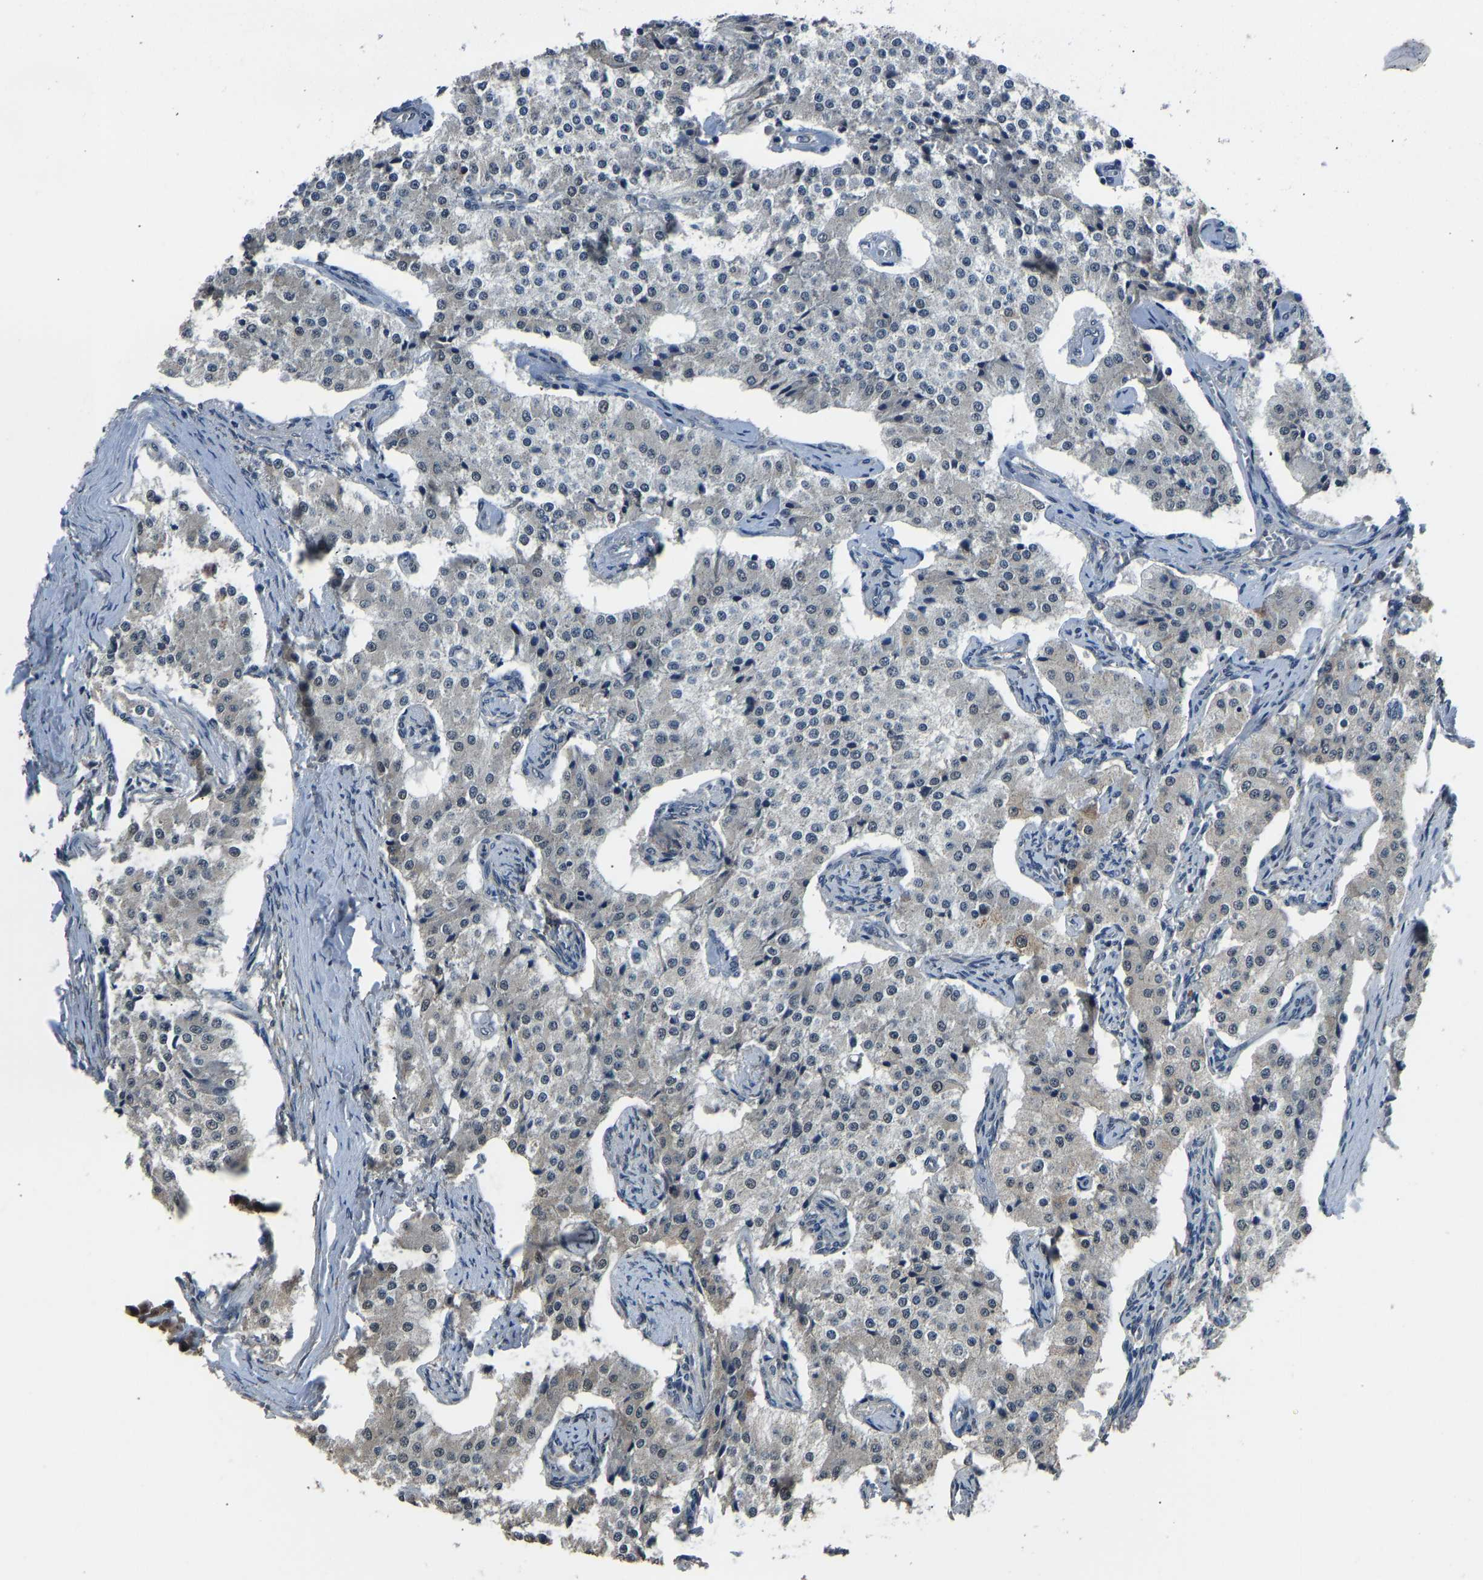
{"staining": {"intensity": "negative", "quantity": "none", "location": "none"}, "tissue": "carcinoid", "cell_type": "Tumor cells", "image_type": "cancer", "snomed": [{"axis": "morphology", "description": "Carcinoid, malignant, NOS"}, {"axis": "topography", "description": "Colon"}], "caption": "IHC of carcinoid (malignant) shows no staining in tumor cells.", "gene": "TOX4", "patient": {"sex": "female", "age": 52}}